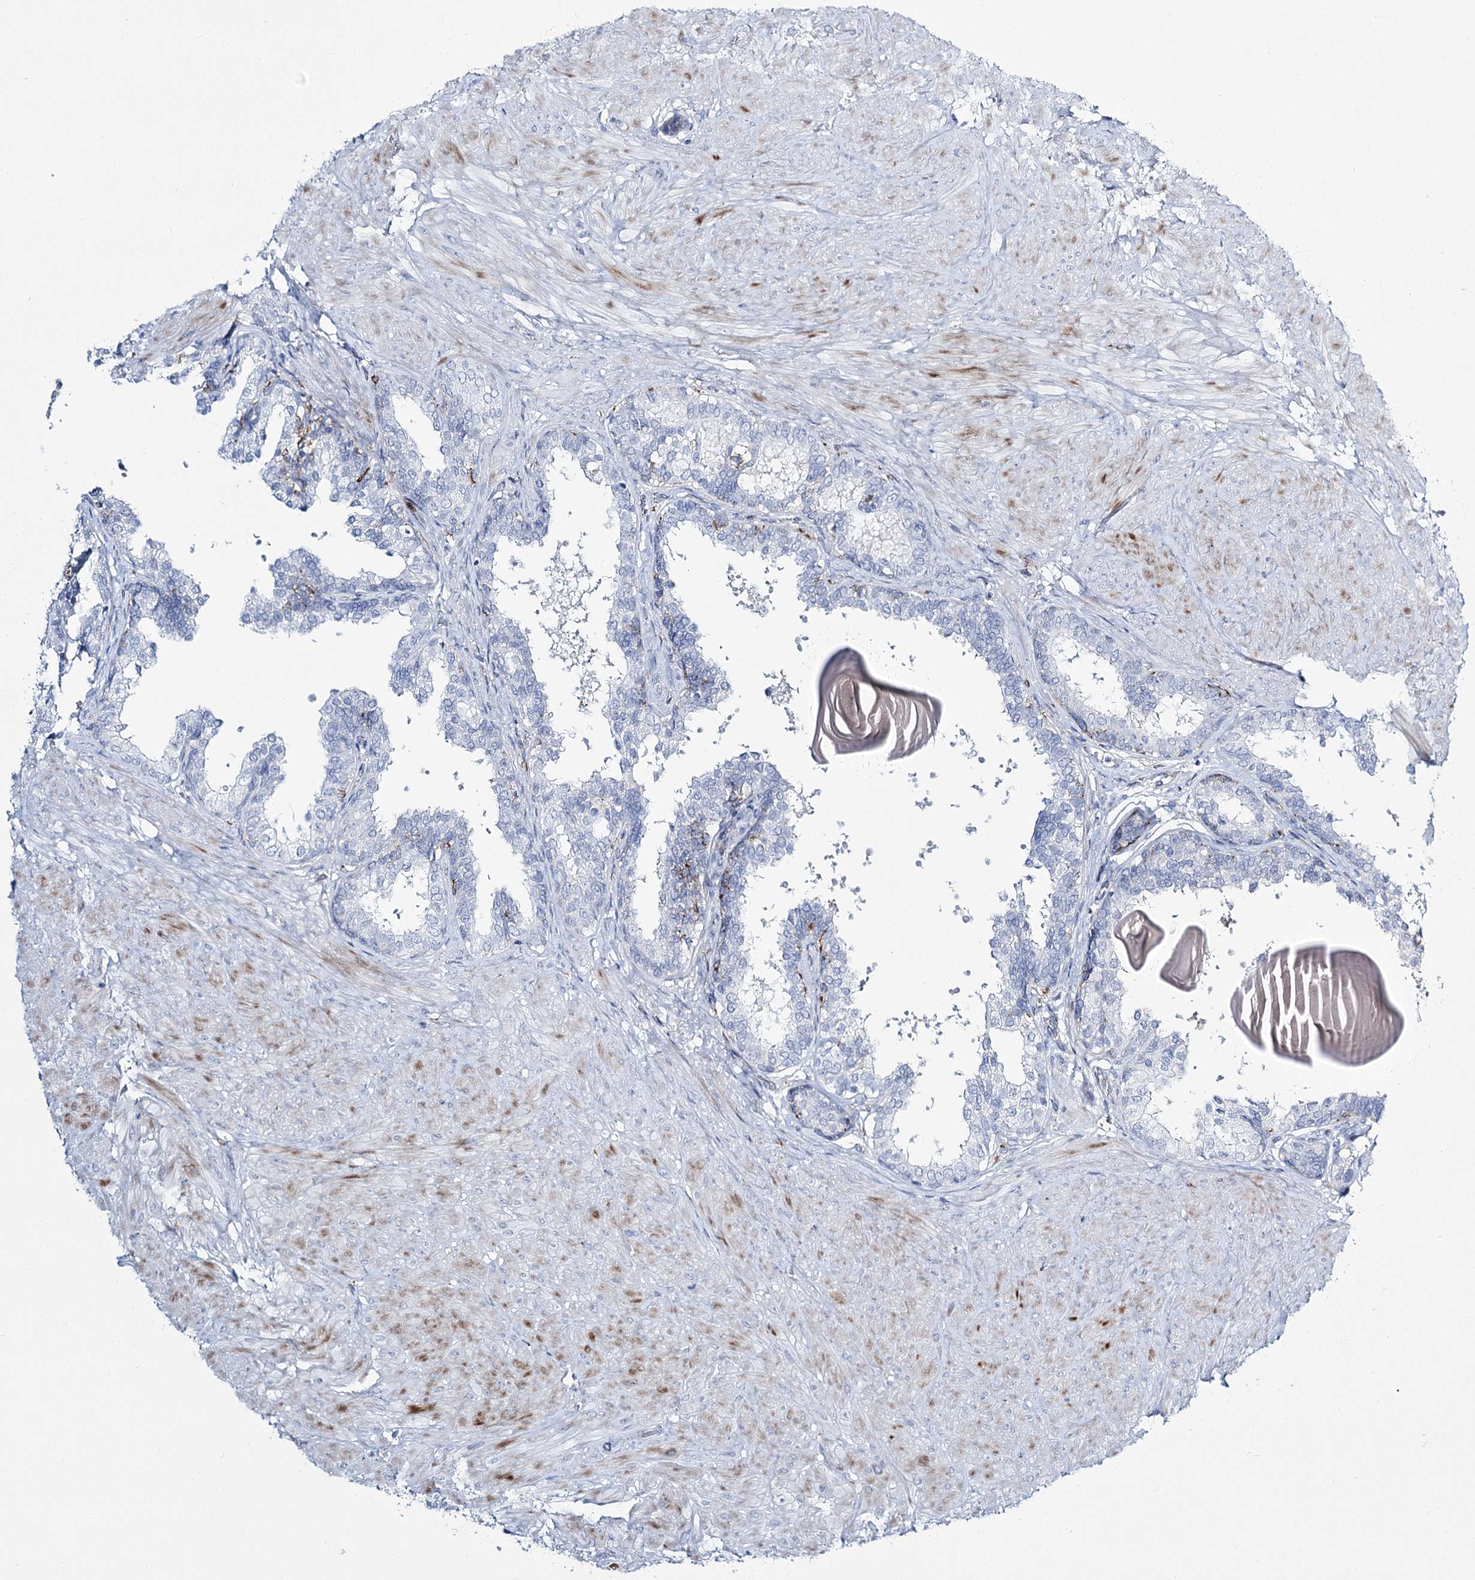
{"staining": {"intensity": "negative", "quantity": "none", "location": "none"}, "tissue": "prostate", "cell_type": "Glandular cells", "image_type": "normal", "snomed": [{"axis": "morphology", "description": "Normal tissue, NOS"}, {"axis": "topography", "description": "Prostate"}], "caption": "Immunohistochemical staining of unremarkable prostate displays no significant positivity in glandular cells.", "gene": "CCDC88A", "patient": {"sex": "male", "age": 48}}